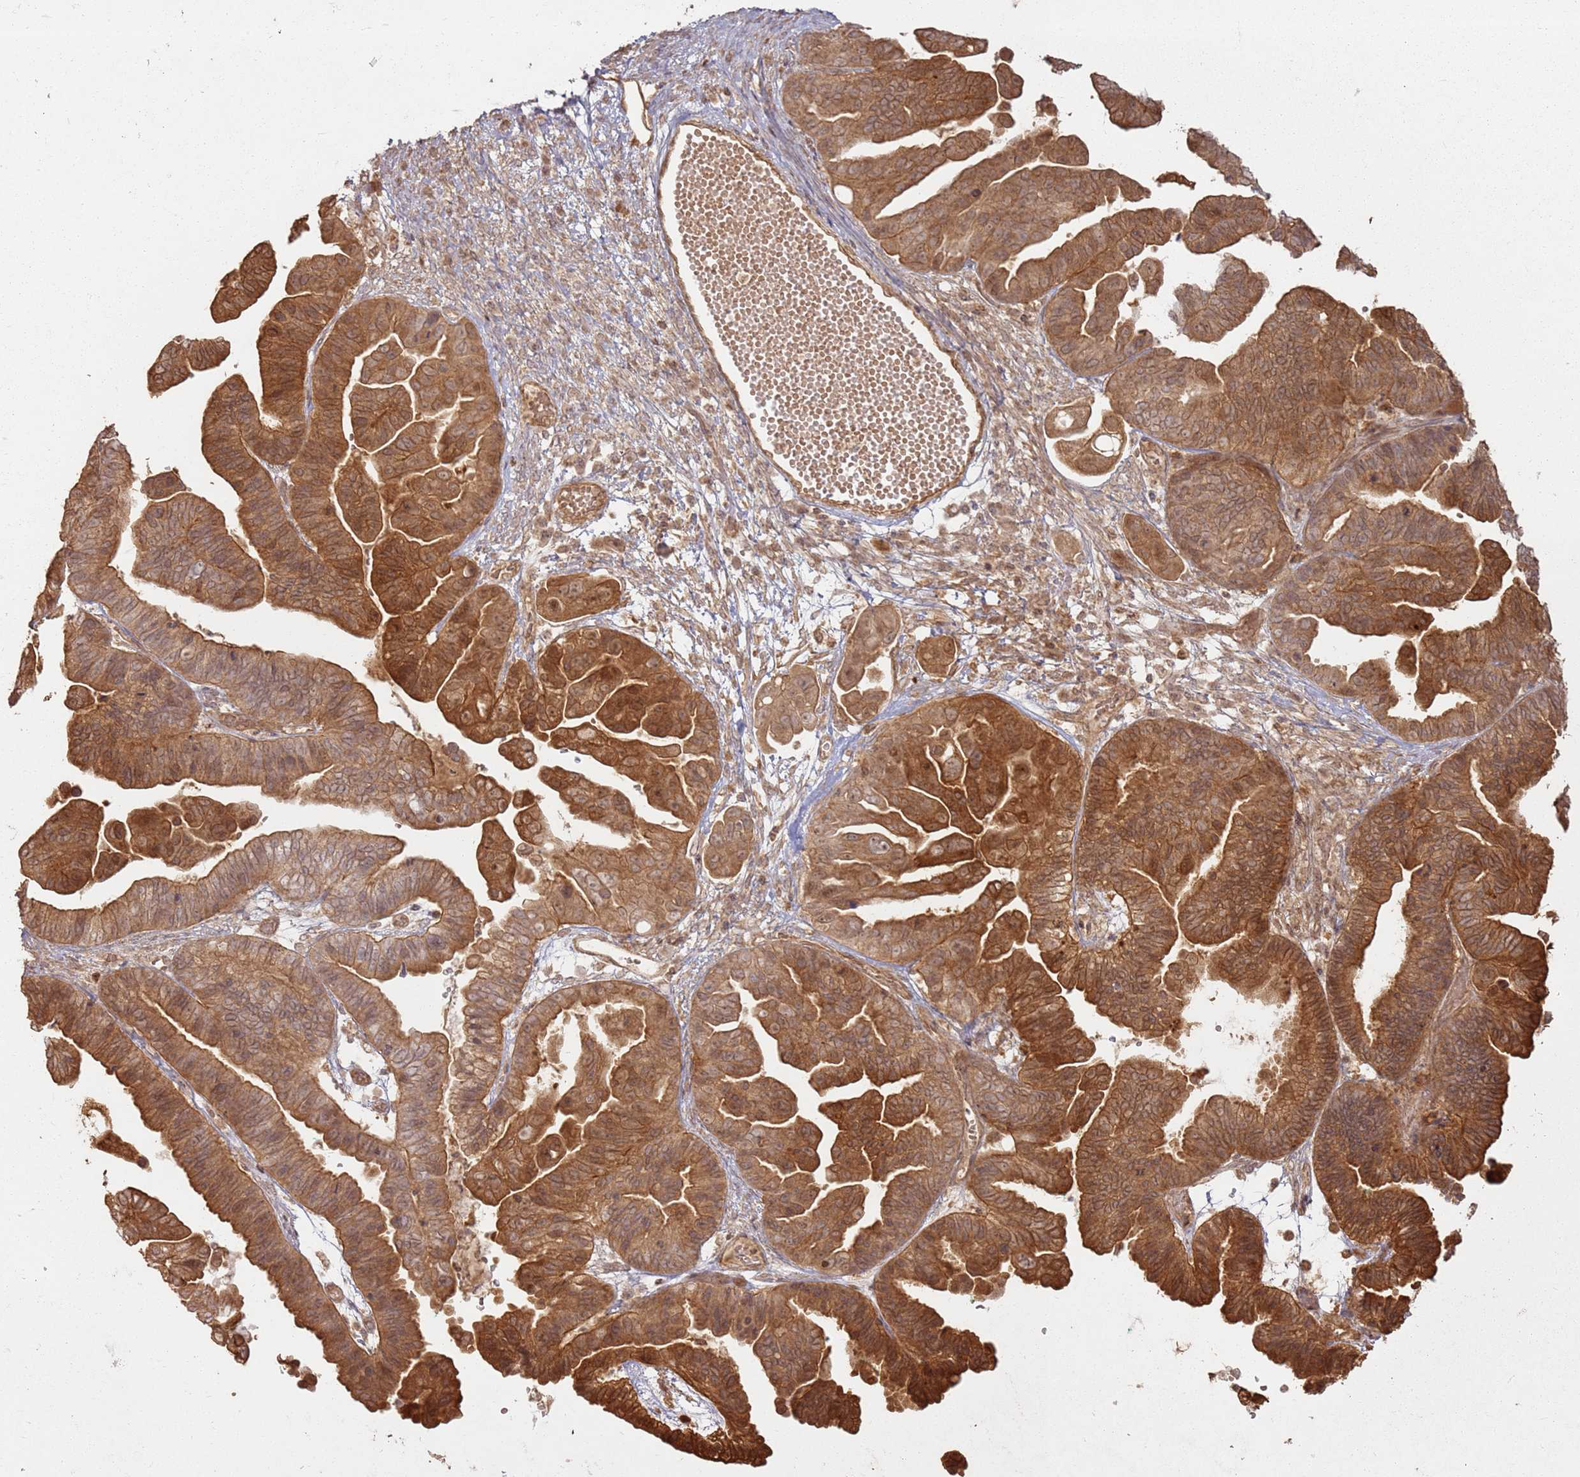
{"staining": {"intensity": "moderate", "quantity": ">75%", "location": "cytoplasmic/membranous"}, "tissue": "ovarian cancer", "cell_type": "Tumor cells", "image_type": "cancer", "snomed": [{"axis": "morphology", "description": "Cystadenocarcinoma, serous, NOS"}, {"axis": "topography", "description": "Ovary"}], "caption": "Immunohistochemical staining of human serous cystadenocarcinoma (ovarian) demonstrates medium levels of moderate cytoplasmic/membranous protein positivity in about >75% of tumor cells.", "gene": "ZNF776", "patient": {"sex": "female", "age": 56}}